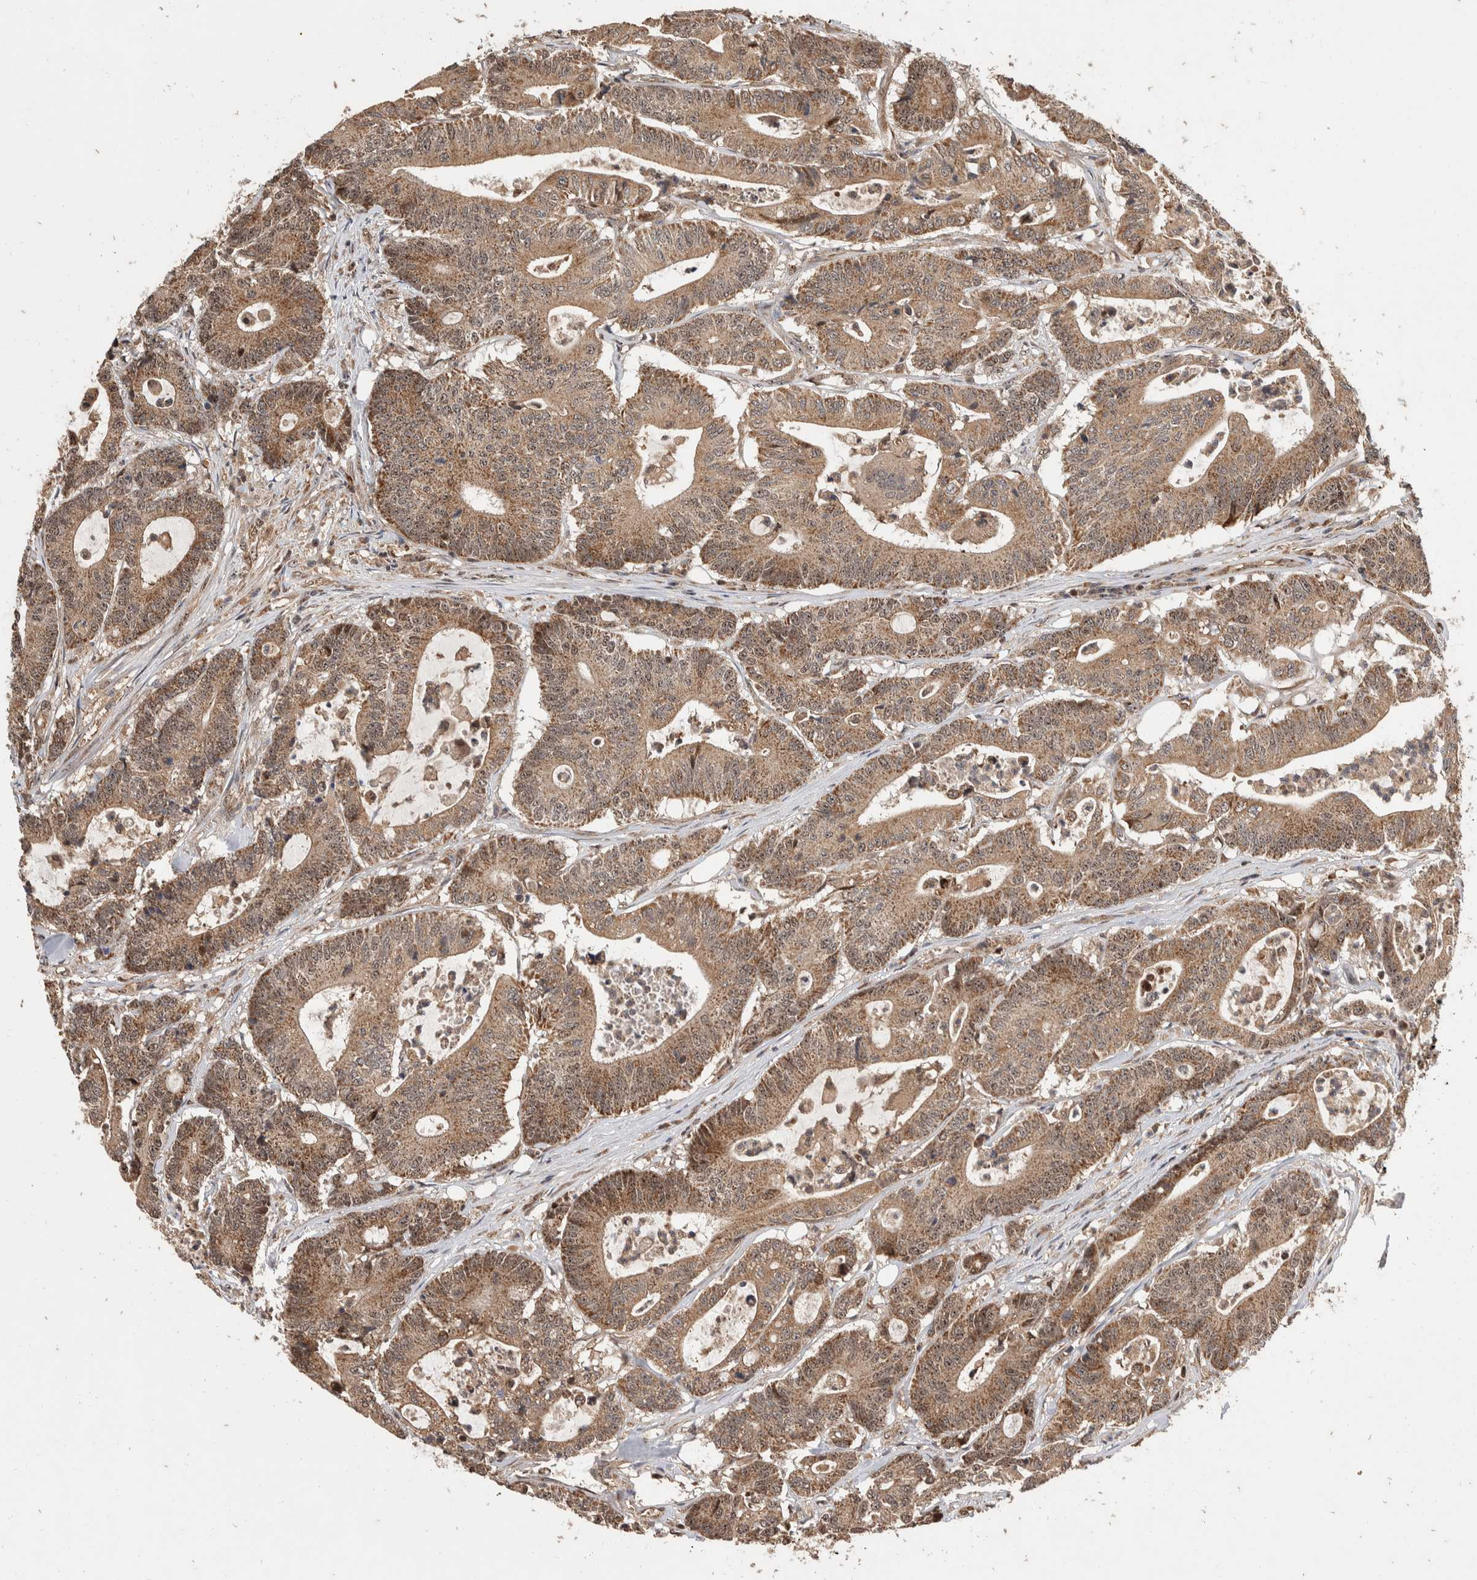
{"staining": {"intensity": "moderate", "quantity": ">75%", "location": "cytoplasmic/membranous"}, "tissue": "colorectal cancer", "cell_type": "Tumor cells", "image_type": "cancer", "snomed": [{"axis": "morphology", "description": "Adenocarcinoma, NOS"}, {"axis": "topography", "description": "Colon"}], "caption": "DAB immunohistochemical staining of adenocarcinoma (colorectal) displays moderate cytoplasmic/membranous protein staining in approximately >75% of tumor cells.", "gene": "ABHD11", "patient": {"sex": "female", "age": 84}}